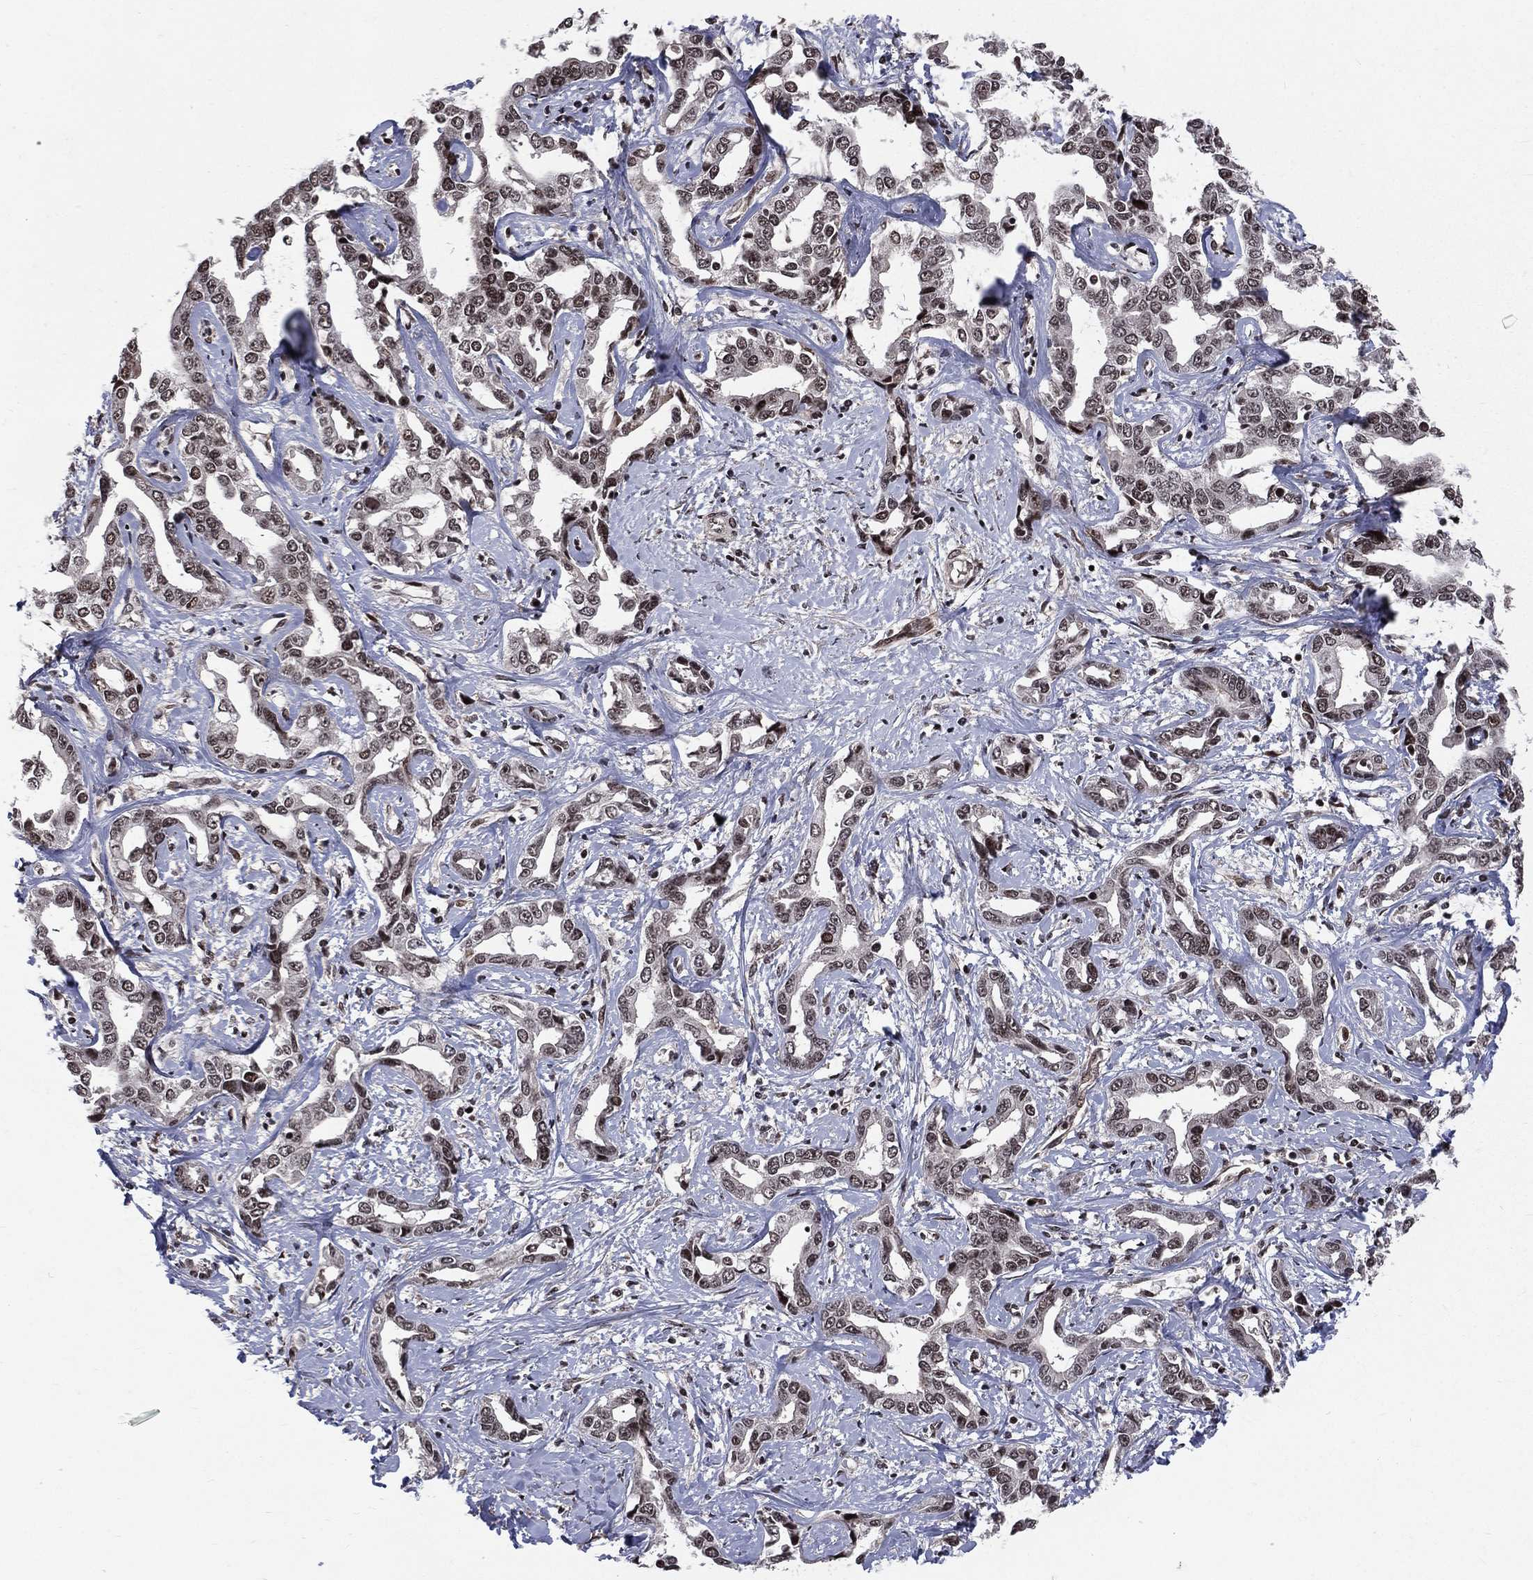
{"staining": {"intensity": "moderate", "quantity": ">75%", "location": "nuclear"}, "tissue": "liver cancer", "cell_type": "Tumor cells", "image_type": "cancer", "snomed": [{"axis": "morphology", "description": "Cholangiocarcinoma"}, {"axis": "topography", "description": "Liver"}], "caption": "IHC staining of liver cholangiocarcinoma, which exhibits medium levels of moderate nuclear staining in approximately >75% of tumor cells indicating moderate nuclear protein positivity. The staining was performed using DAB (3,3'-diaminobenzidine) (brown) for protein detection and nuclei were counterstained in hematoxylin (blue).", "gene": "SMC3", "patient": {"sex": "male", "age": 59}}